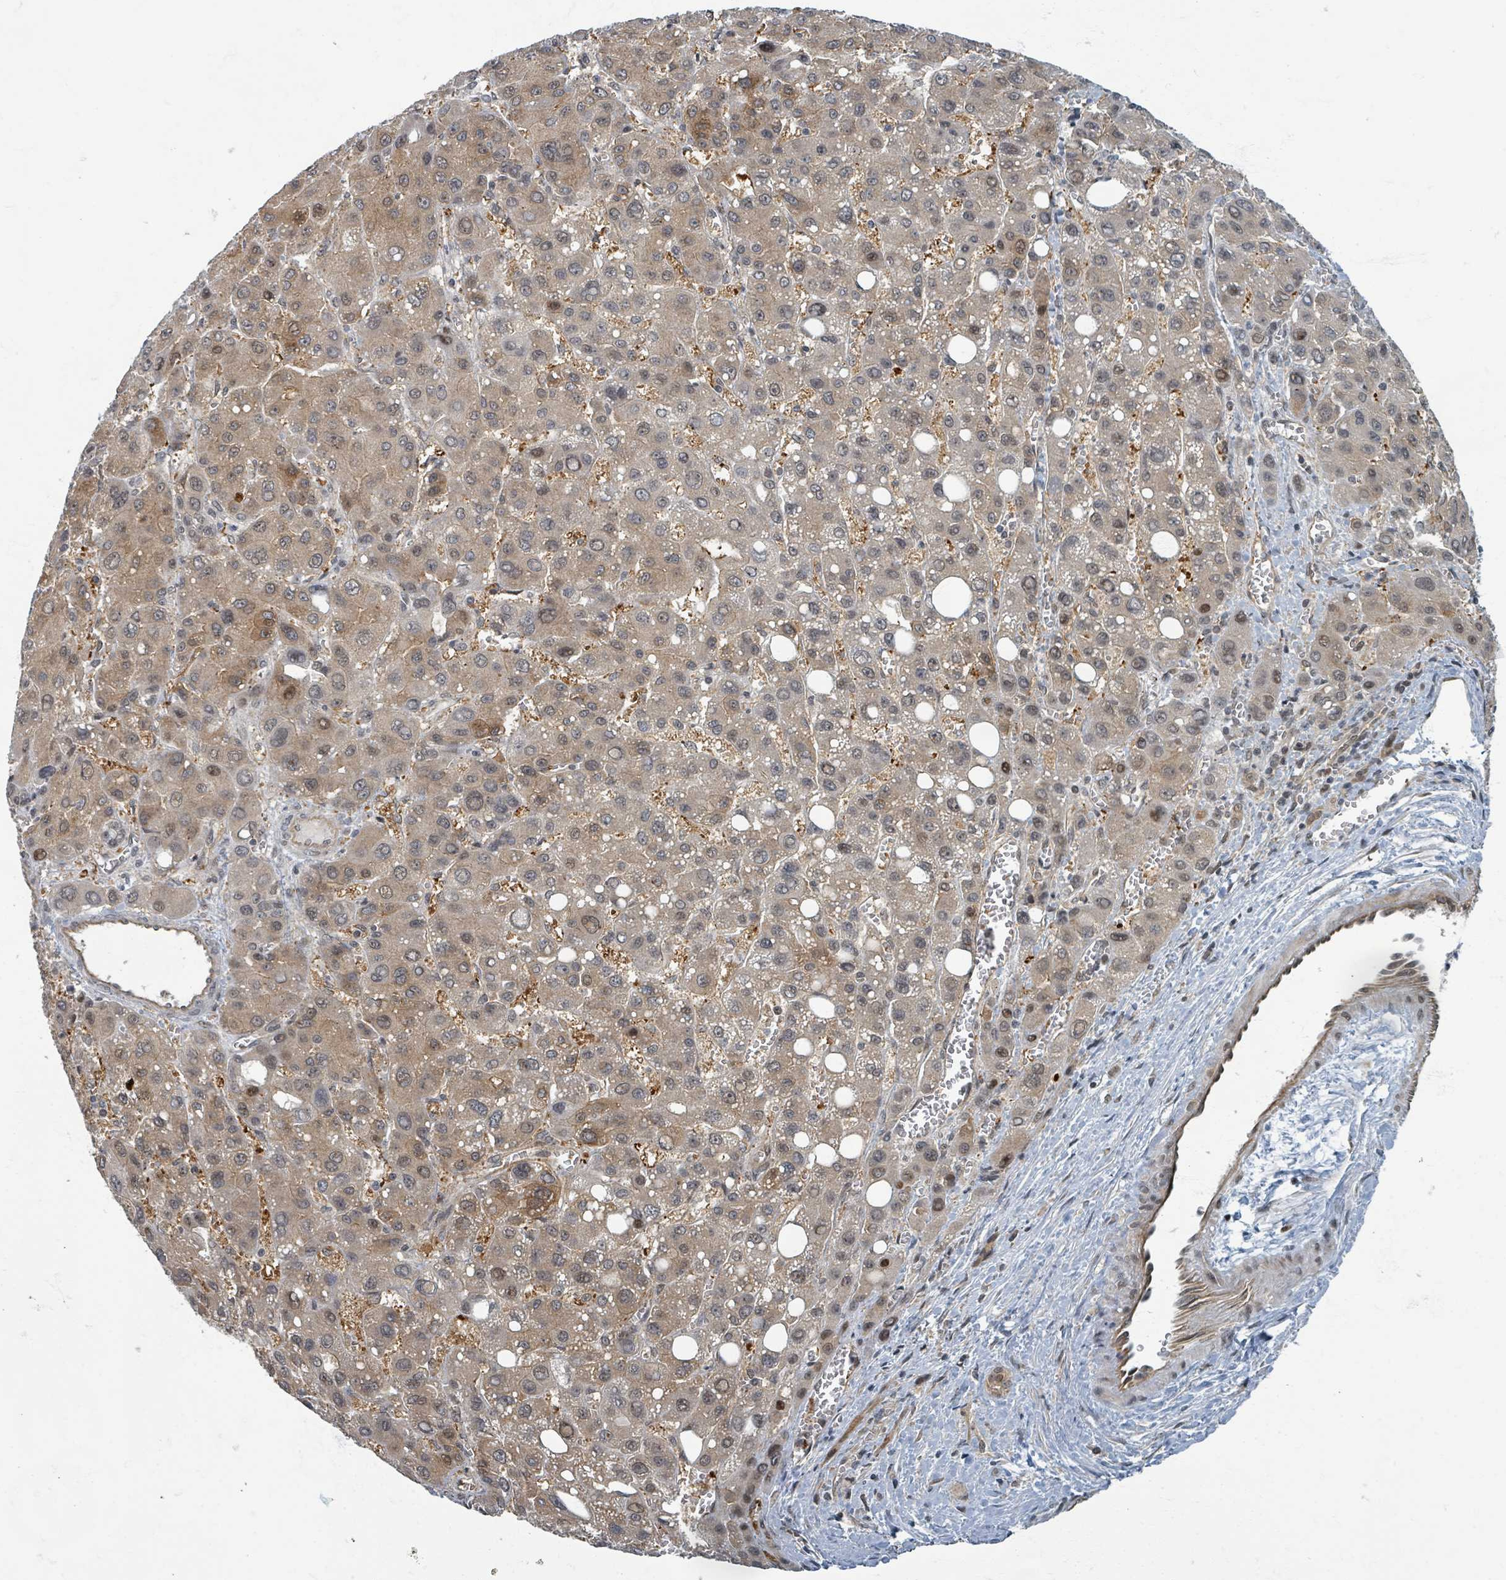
{"staining": {"intensity": "moderate", "quantity": "25%-75%", "location": "cytoplasmic/membranous,nuclear"}, "tissue": "liver cancer", "cell_type": "Tumor cells", "image_type": "cancer", "snomed": [{"axis": "morphology", "description": "Carcinoma, Hepatocellular, NOS"}, {"axis": "topography", "description": "Liver"}], "caption": "Immunohistochemistry photomicrograph of neoplastic tissue: human hepatocellular carcinoma (liver) stained using immunohistochemistry demonstrates medium levels of moderate protein expression localized specifically in the cytoplasmic/membranous and nuclear of tumor cells, appearing as a cytoplasmic/membranous and nuclear brown color.", "gene": "INTS15", "patient": {"sex": "male", "age": 55}}